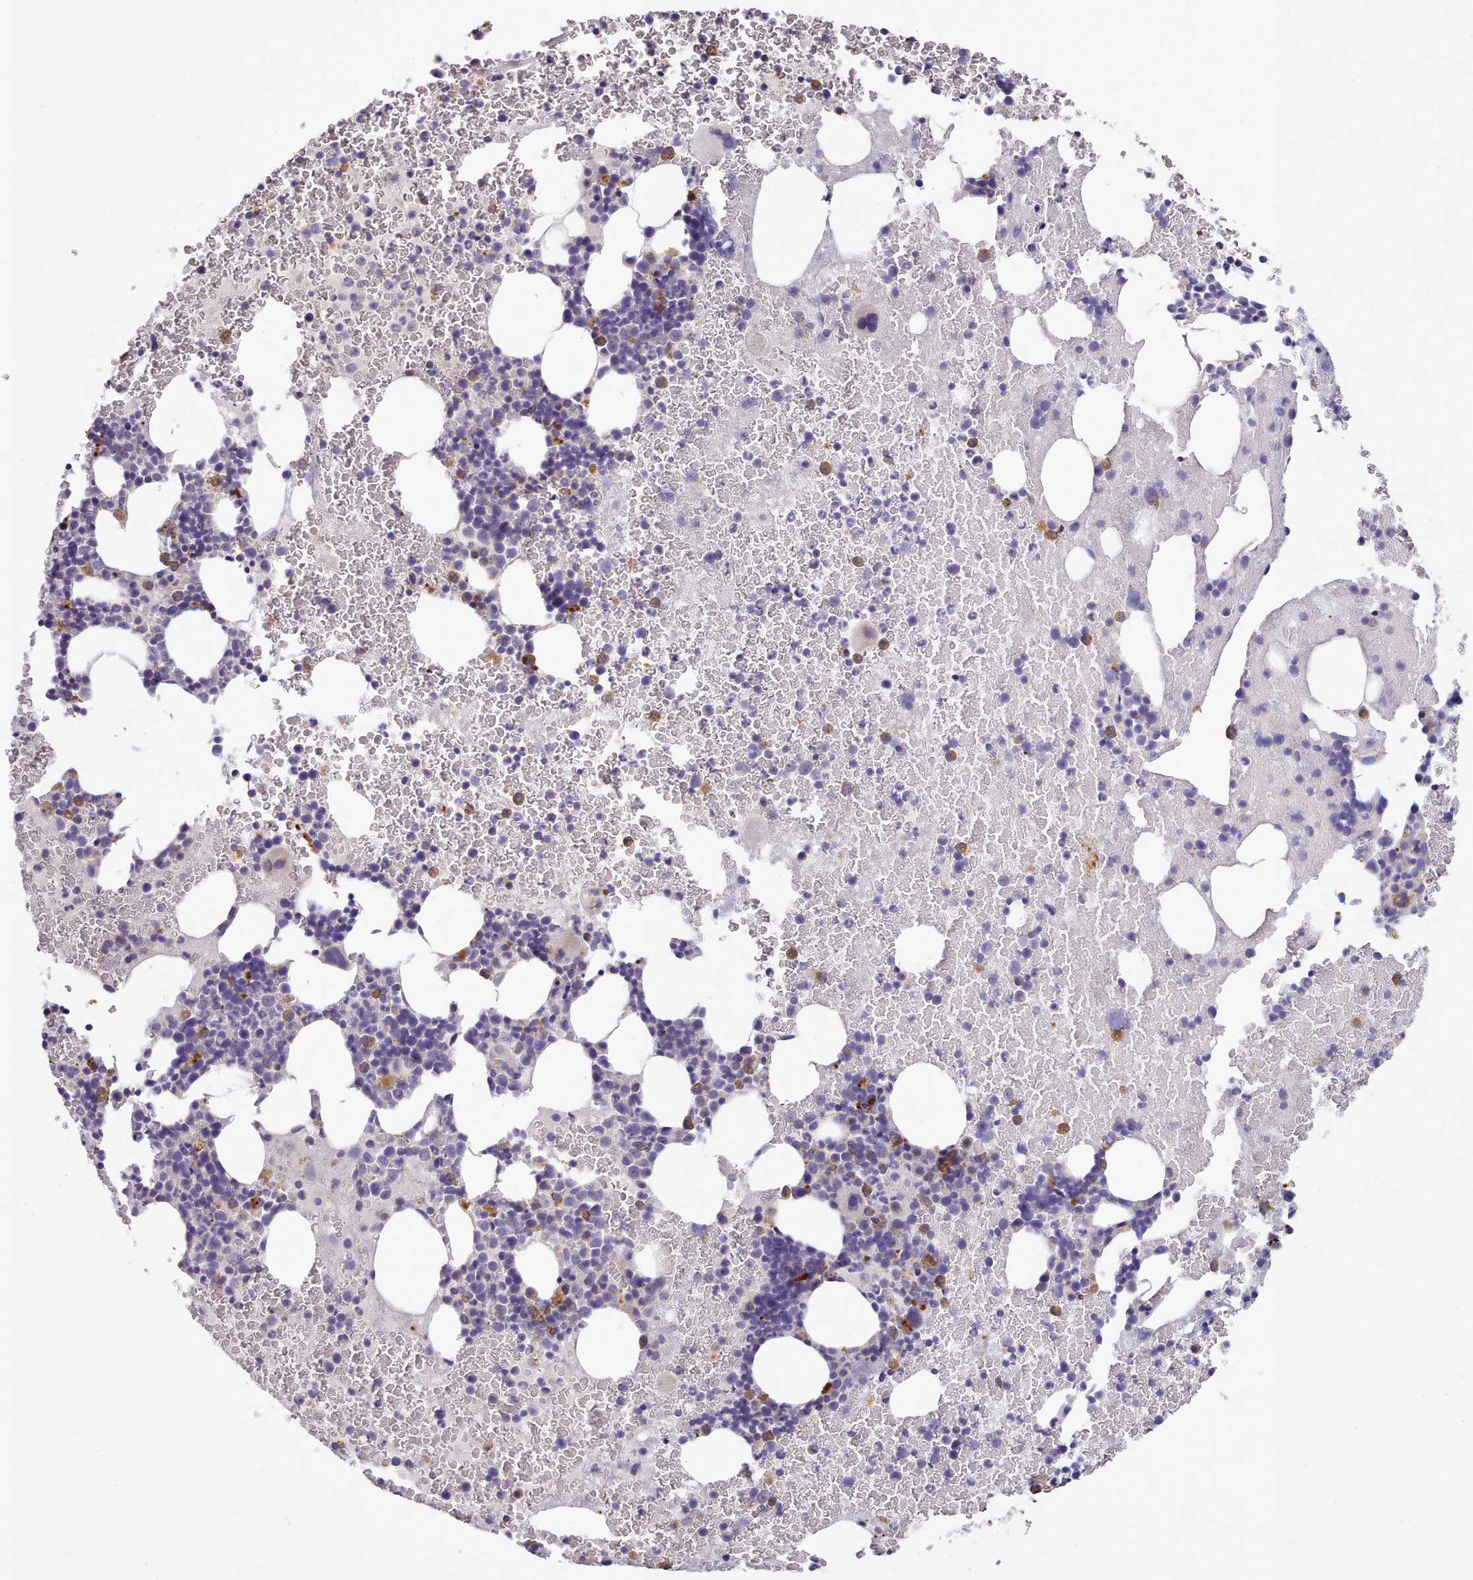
{"staining": {"intensity": "moderate", "quantity": "<25%", "location": "cytoplasmic/membranous"}, "tissue": "bone marrow", "cell_type": "Hematopoietic cells", "image_type": "normal", "snomed": [{"axis": "morphology", "description": "Normal tissue, NOS"}, {"axis": "topography", "description": "Bone marrow"}], "caption": "Protein staining displays moderate cytoplasmic/membranous staining in about <25% of hematopoietic cells in normal bone marrow. The staining was performed using DAB to visualize the protein expression in brown, while the nuclei were stained in blue with hematoxylin (Magnification: 20x).", "gene": "FKBP10", "patient": {"sex": "male", "age": 26}}